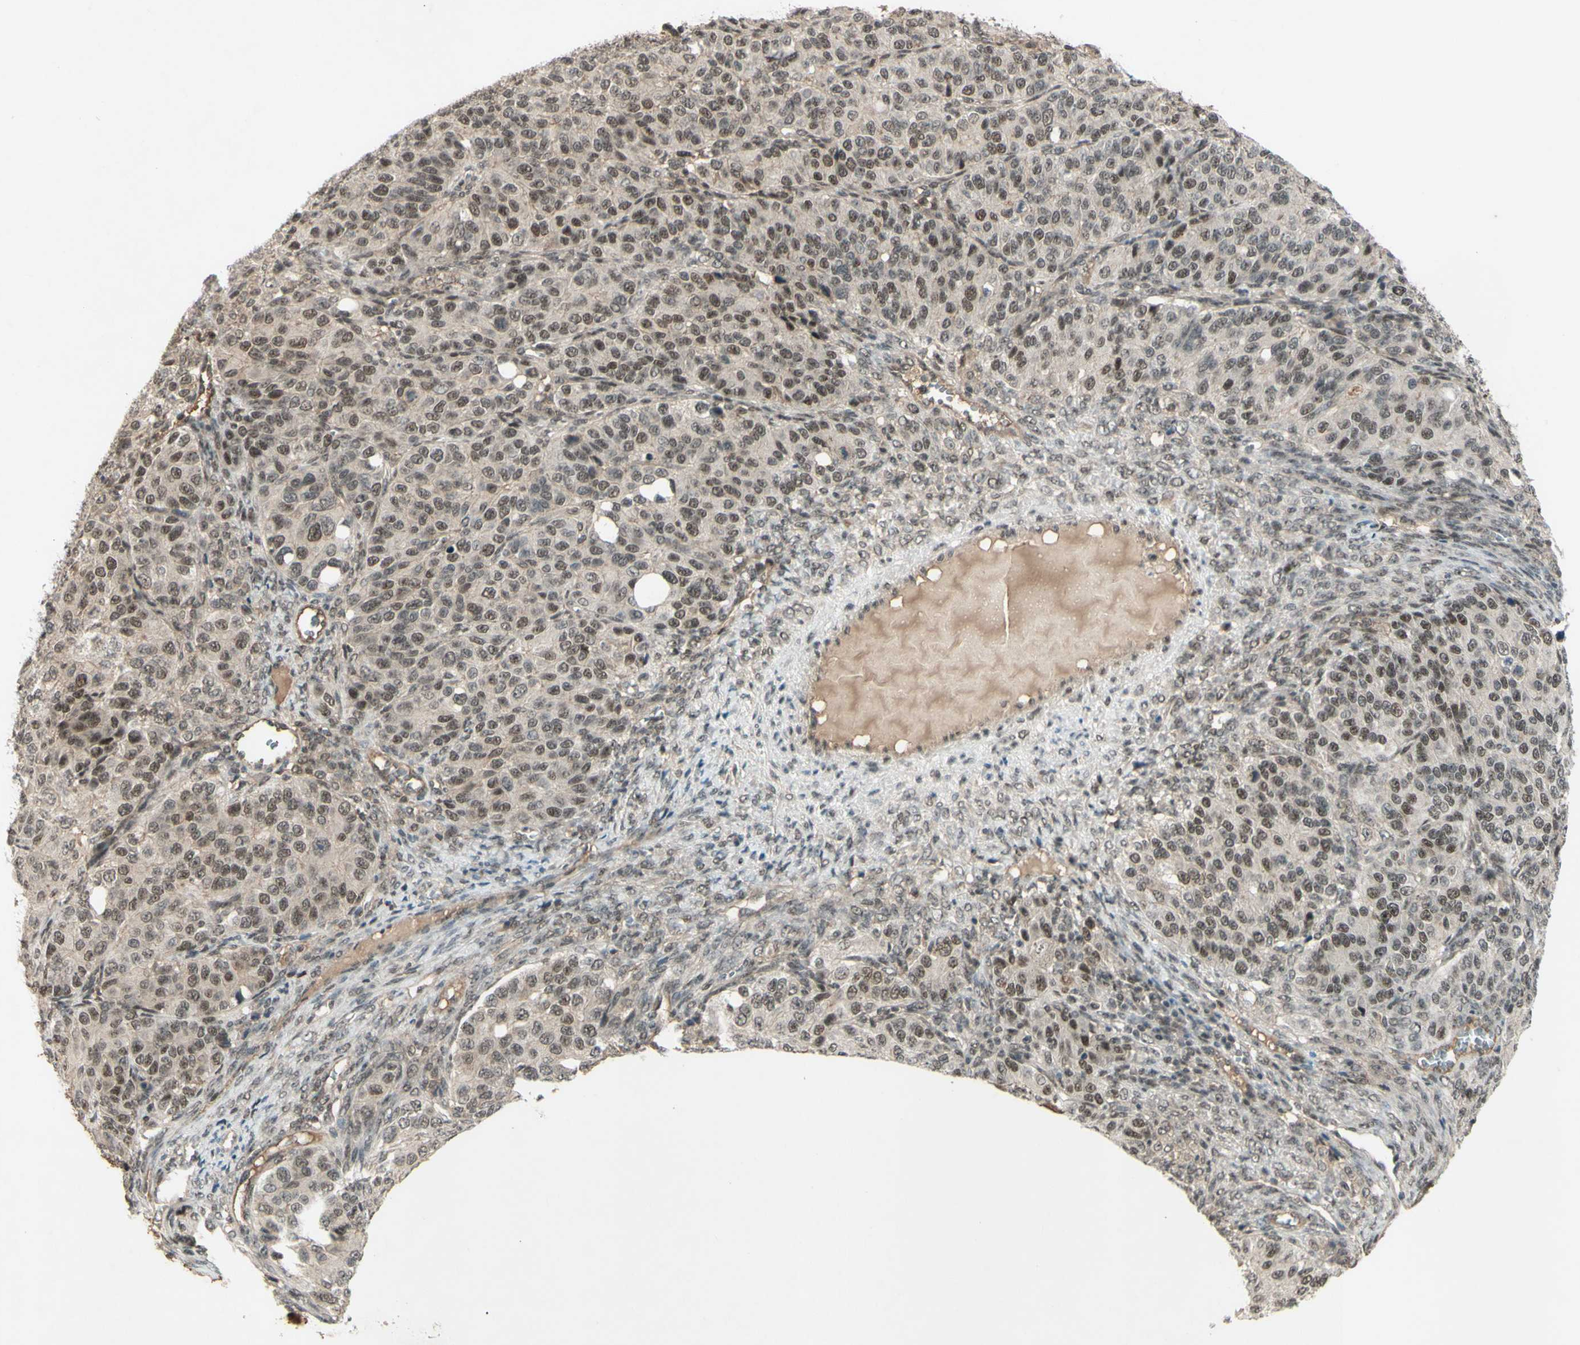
{"staining": {"intensity": "moderate", "quantity": ">75%", "location": "cytoplasmic/membranous,nuclear"}, "tissue": "ovarian cancer", "cell_type": "Tumor cells", "image_type": "cancer", "snomed": [{"axis": "morphology", "description": "Carcinoma, endometroid"}, {"axis": "topography", "description": "Ovary"}], "caption": "Protein staining by IHC demonstrates moderate cytoplasmic/membranous and nuclear expression in about >75% of tumor cells in endometroid carcinoma (ovarian).", "gene": "SNW1", "patient": {"sex": "female", "age": 51}}